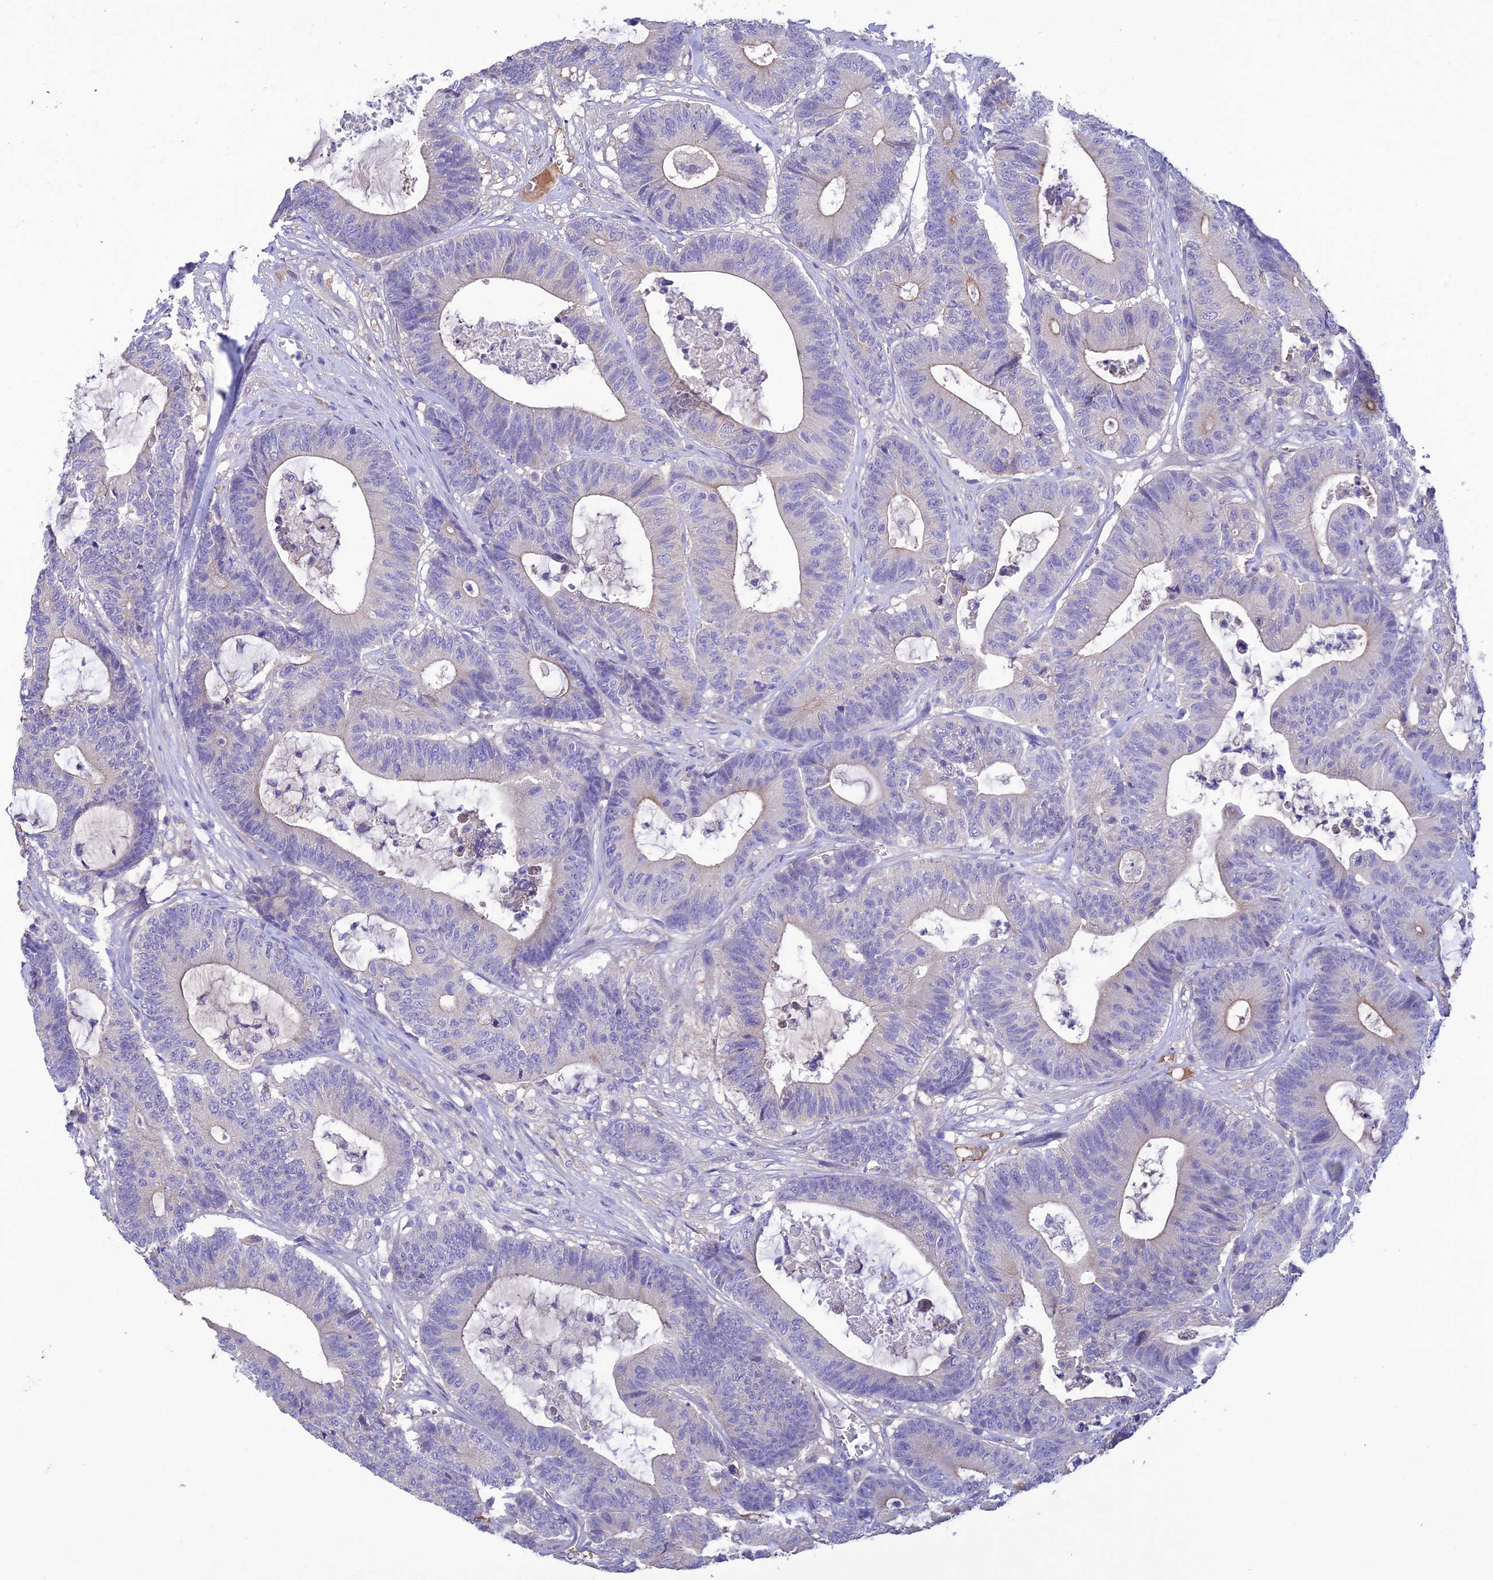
{"staining": {"intensity": "negative", "quantity": "none", "location": "none"}, "tissue": "colorectal cancer", "cell_type": "Tumor cells", "image_type": "cancer", "snomed": [{"axis": "morphology", "description": "Adenocarcinoma, NOS"}, {"axis": "topography", "description": "Colon"}], "caption": "Immunohistochemical staining of human colorectal cancer exhibits no significant expression in tumor cells.", "gene": "SFT2D2", "patient": {"sex": "female", "age": 84}}